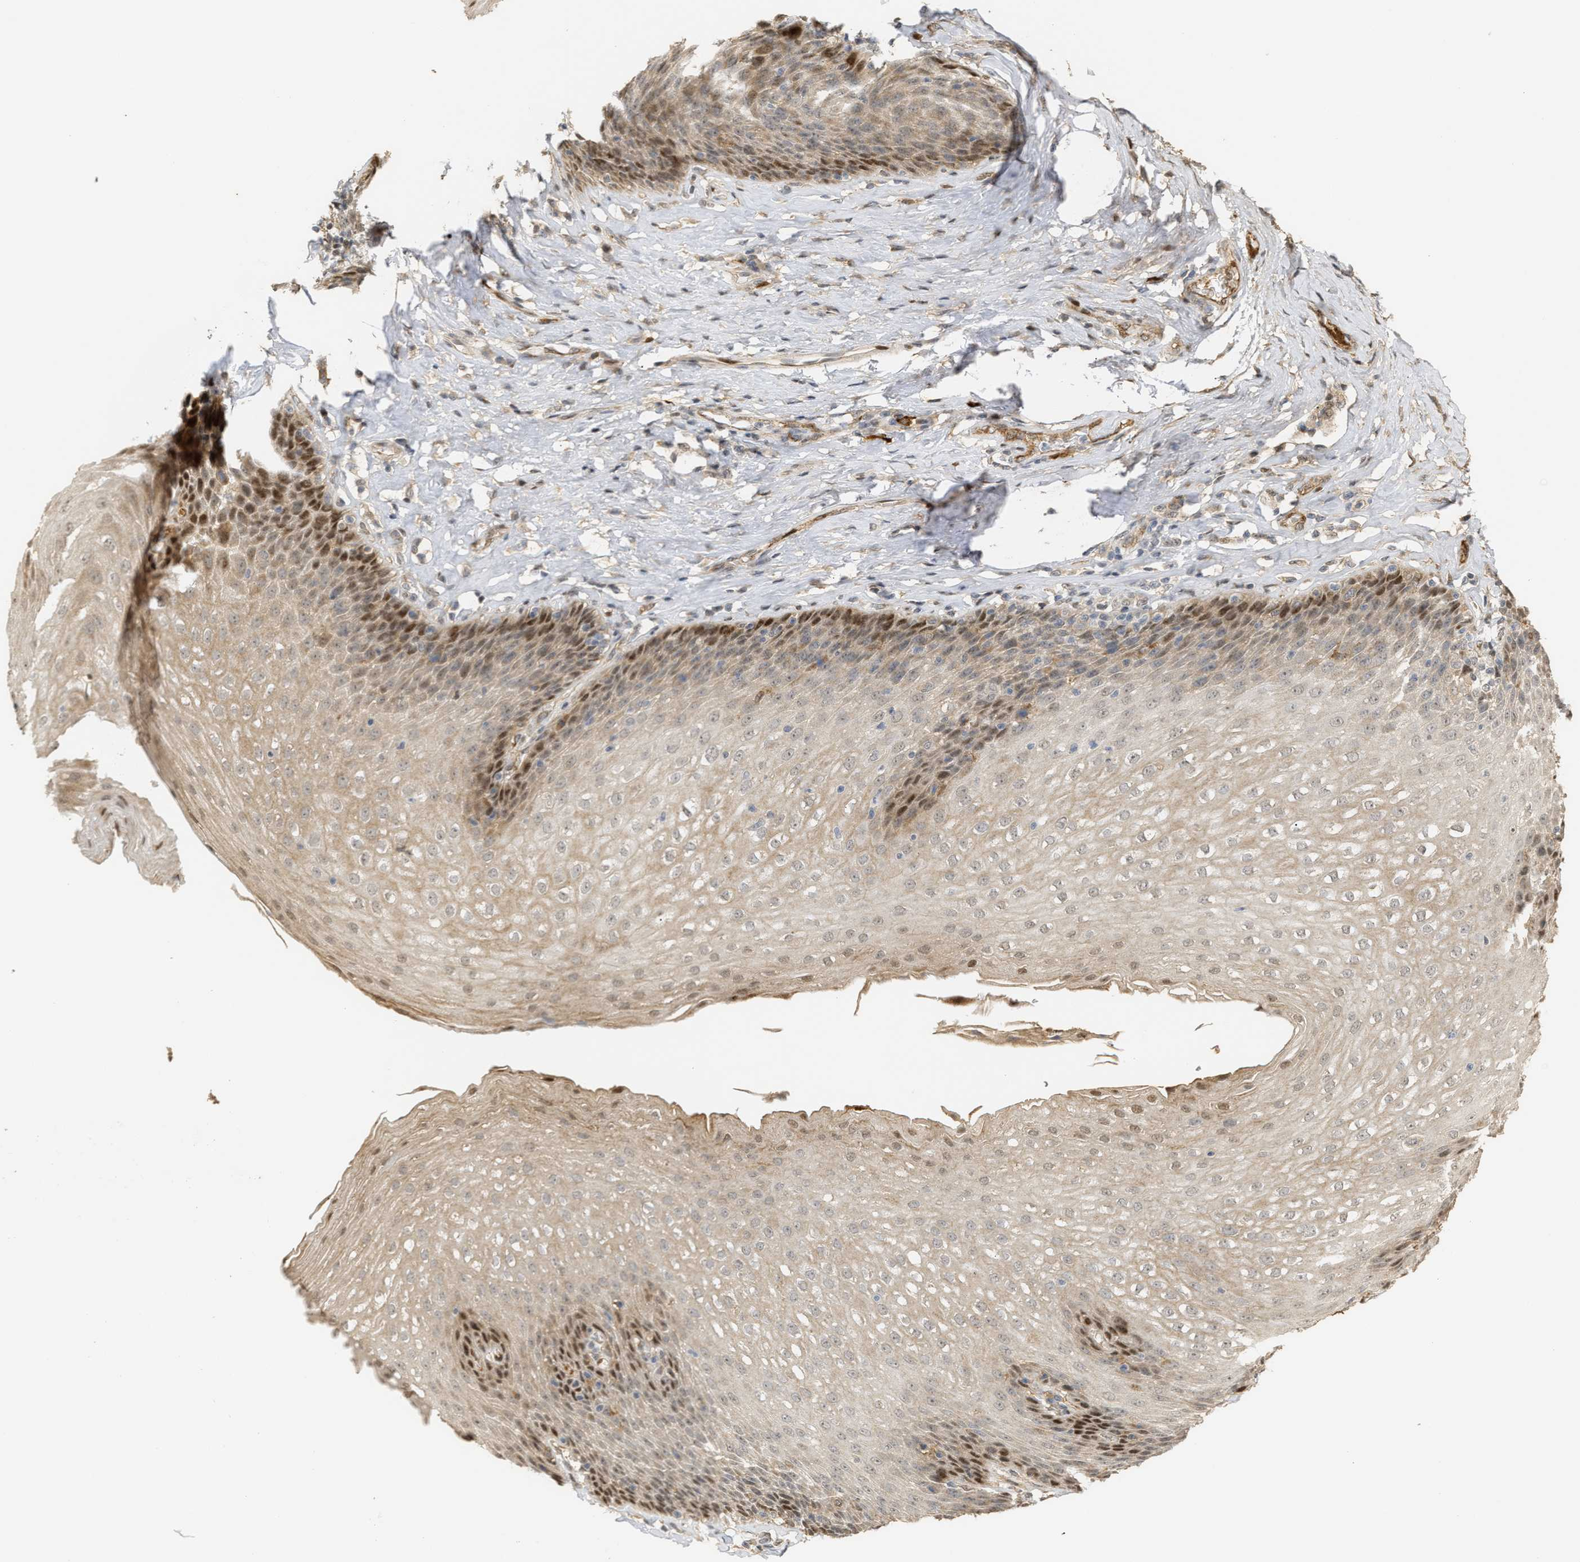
{"staining": {"intensity": "strong", "quantity": "<25%", "location": "cytoplasmic/membranous,nuclear"}, "tissue": "esophagus", "cell_type": "Squamous epithelial cells", "image_type": "normal", "snomed": [{"axis": "morphology", "description": "Normal tissue, NOS"}, {"axis": "topography", "description": "Esophagus"}], "caption": "This photomicrograph reveals normal esophagus stained with immunohistochemistry (IHC) to label a protein in brown. The cytoplasmic/membranous,nuclear of squamous epithelial cells show strong positivity for the protein. Nuclei are counter-stained blue.", "gene": "ZFAND5", "patient": {"sex": "female", "age": 61}}